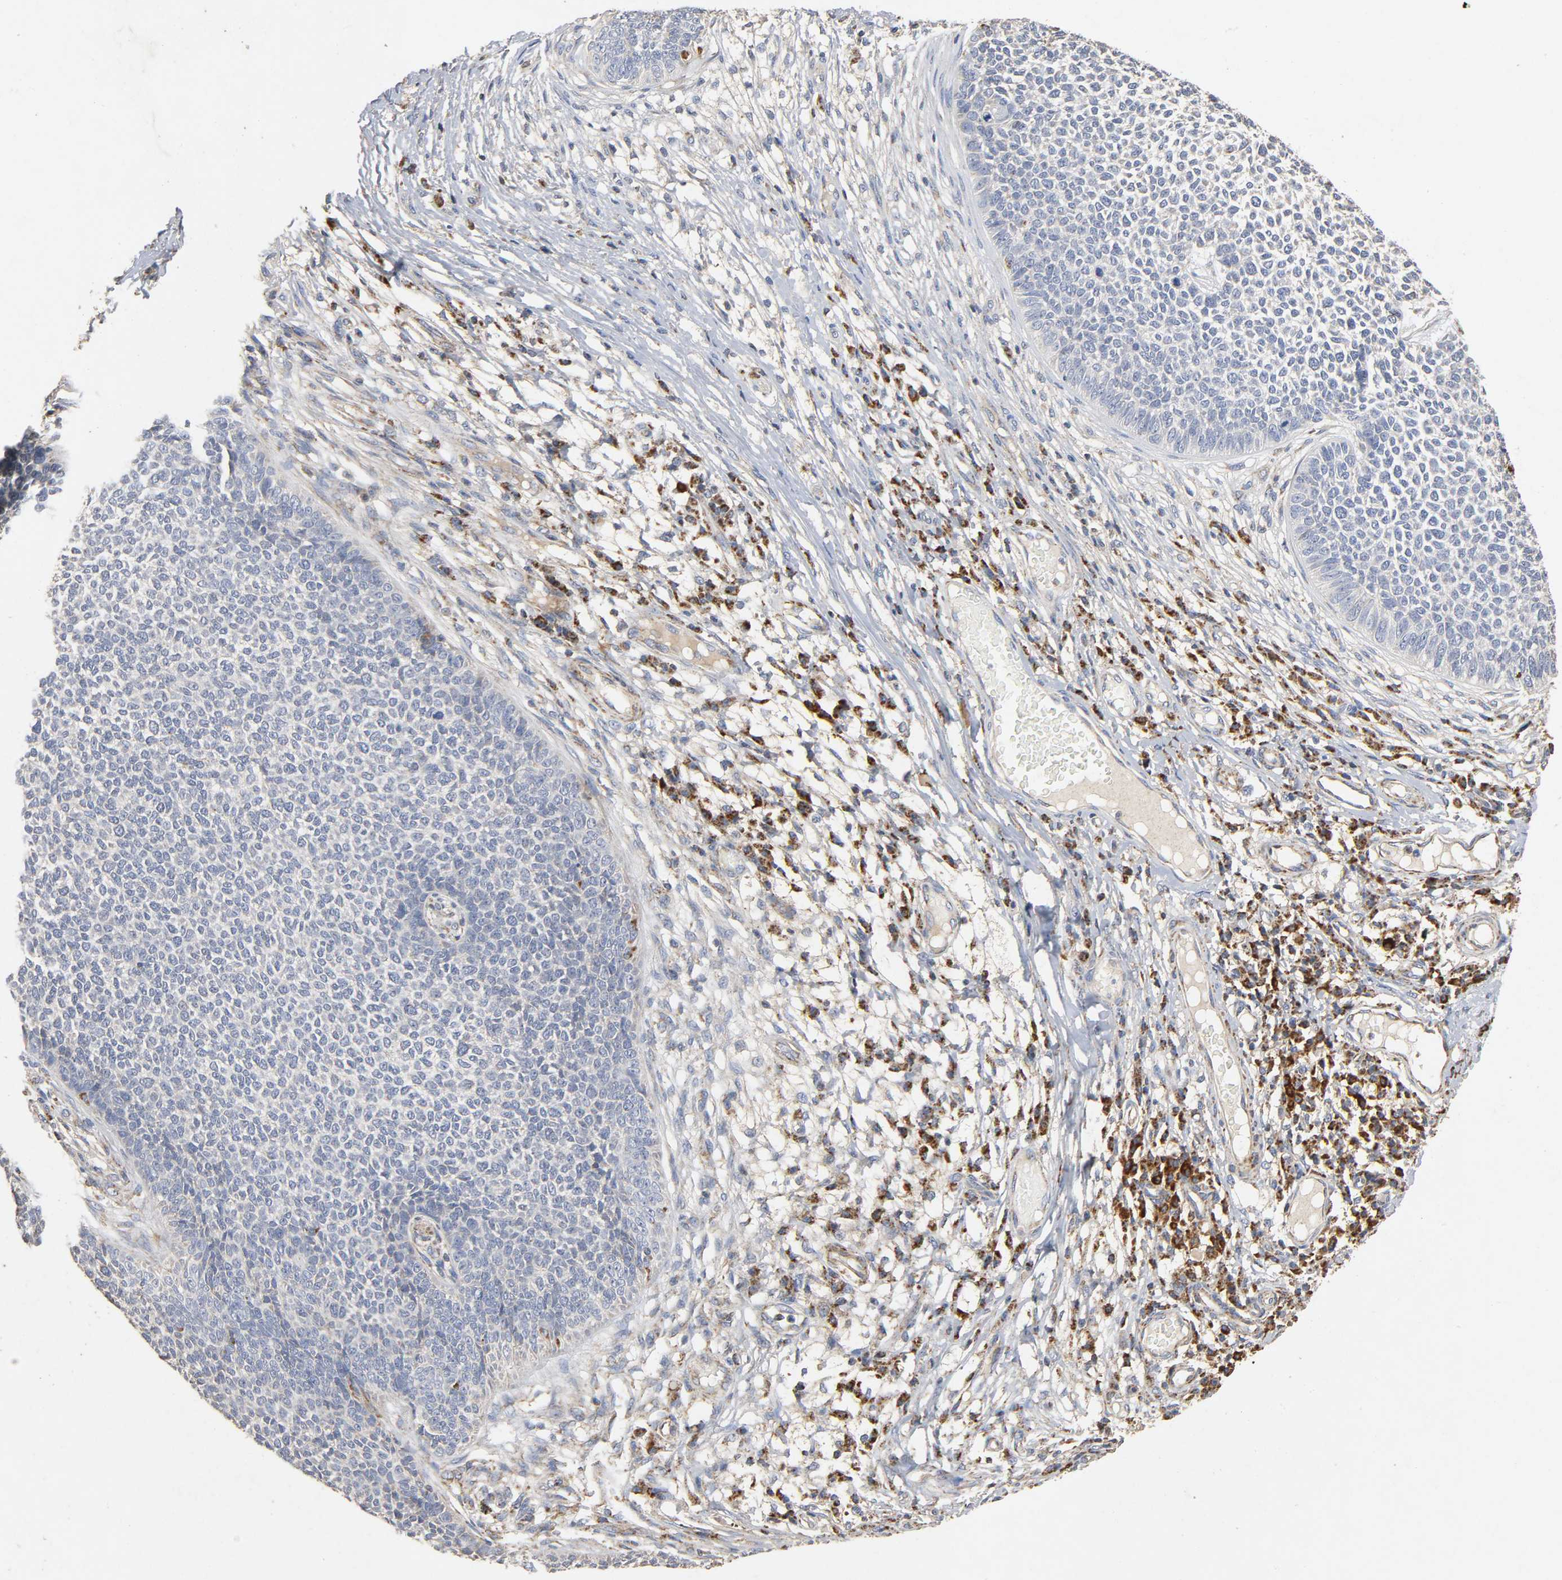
{"staining": {"intensity": "negative", "quantity": "none", "location": "none"}, "tissue": "skin cancer", "cell_type": "Tumor cells", "image_type": "cancer", "snomed": [{"axis": "morphology", "description": "Basal cell carcinoma"}, {"axis": "topography", "description": "Skin"}], "caption": "Immunohistochemistry (IHC) image of human basal cell carcinoma (skin) stained for a protein (brown), which reveals no staining in tumor cells. Nuclei are stained in blue.", "gene": "NDUFS3", "patient": {"sex": "female", "age": 84}}